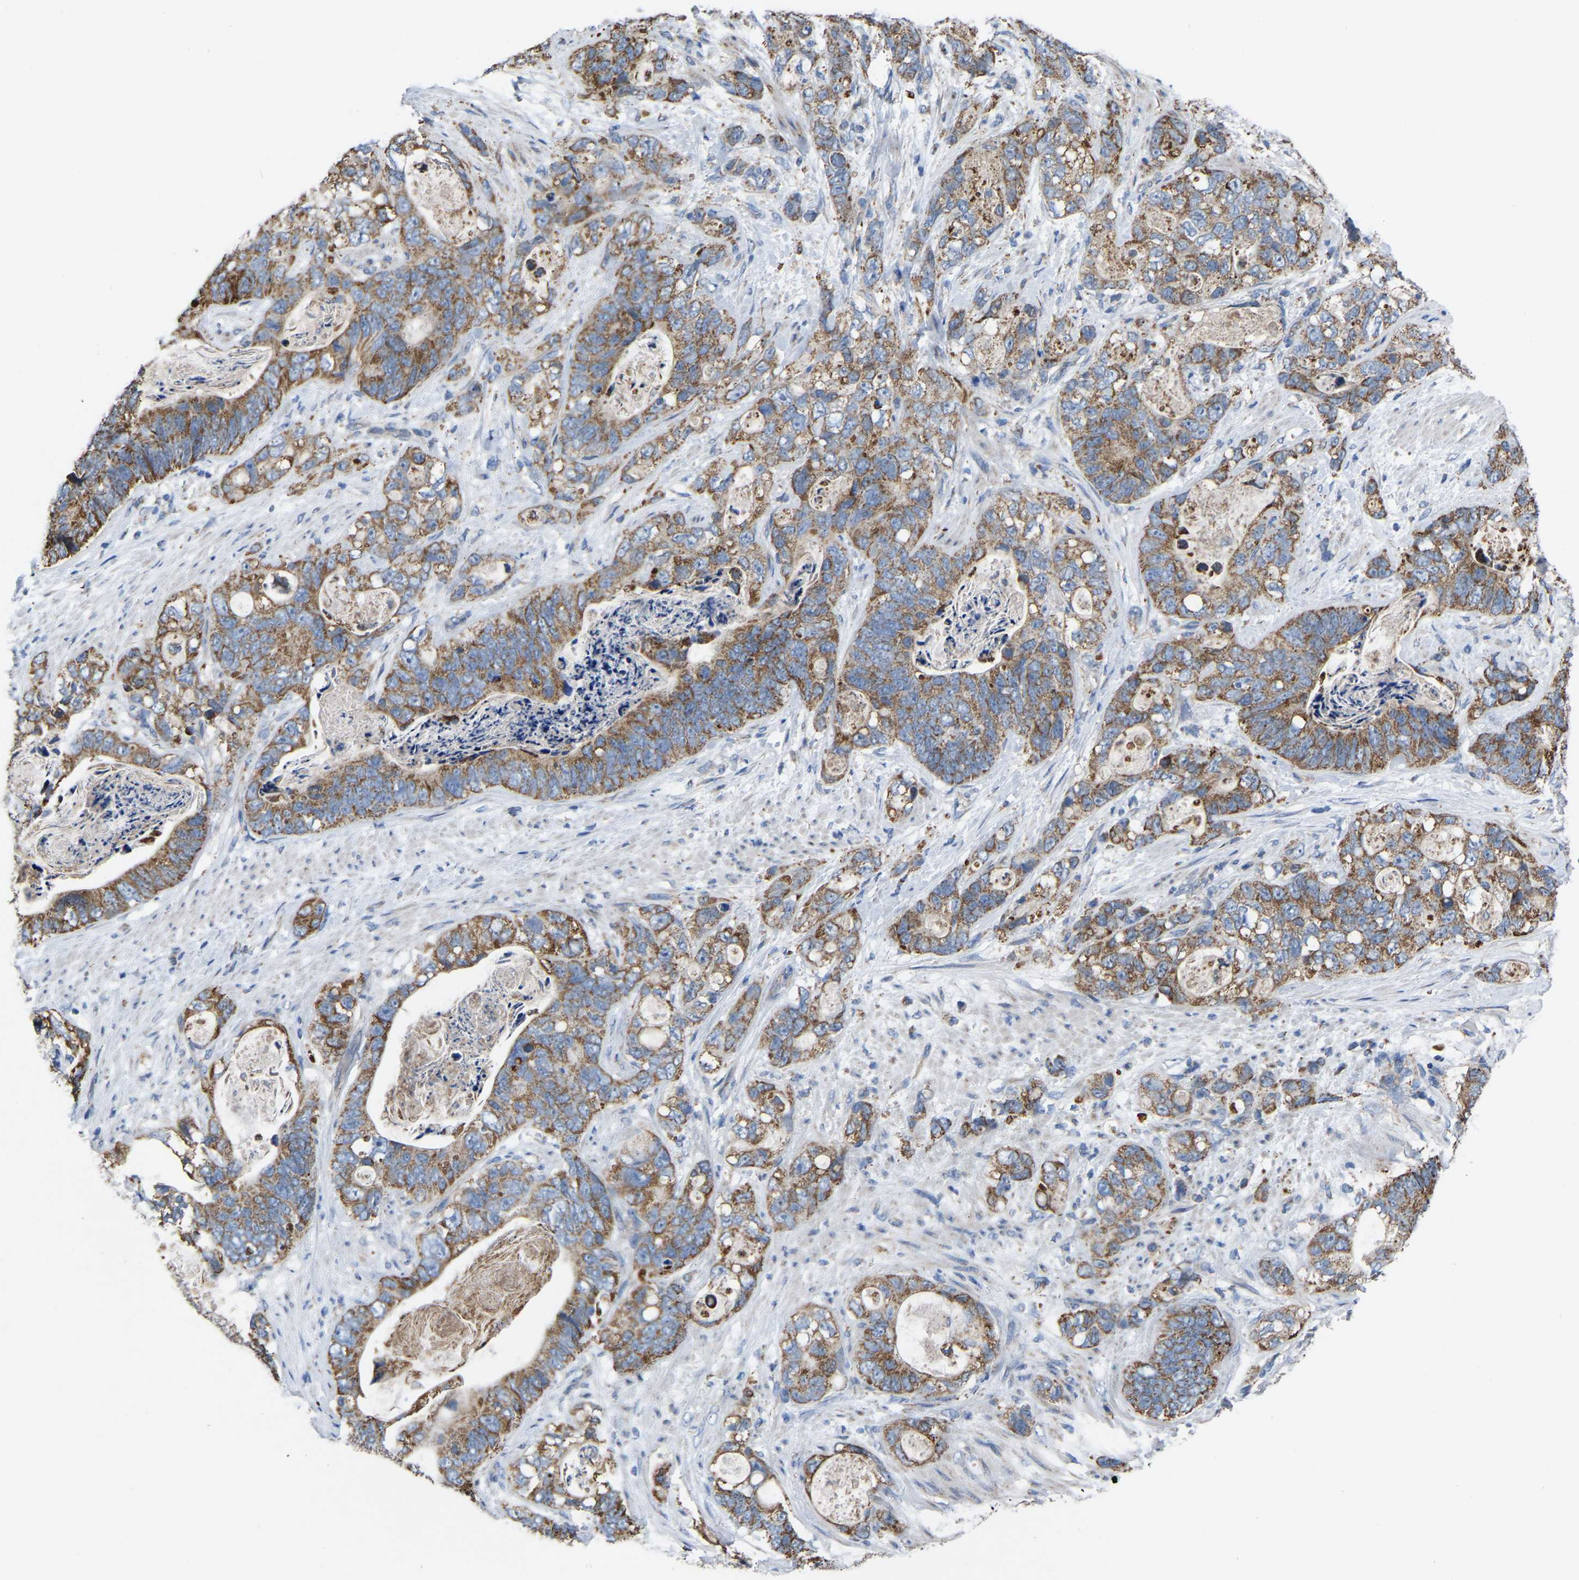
{"staining": {"intensity": "moderate", "quantity": ">75%", "location": "cytoplasmic/membranous"}, "tissue": "stomach cancer", "cell_type": "Tumor cells", "image_type": "cancer", "snomed": [{"axis": "morphology", "description": "Normal tissue, NOS"}, {"axis": "morphology", "description": "Adenocarcinoma, NOS"}, {"axis": "topography", "description": "Stomach"}], "caption": "The image displays staining of stomach cancer, revealing moderate cytoplasmic/membranous protein staining (brown color) within tumor cells. (IHC, brightfield microscopy, high magnification).", "gene": "BCL10", "patient": {"sex": "female", "age": 89}}